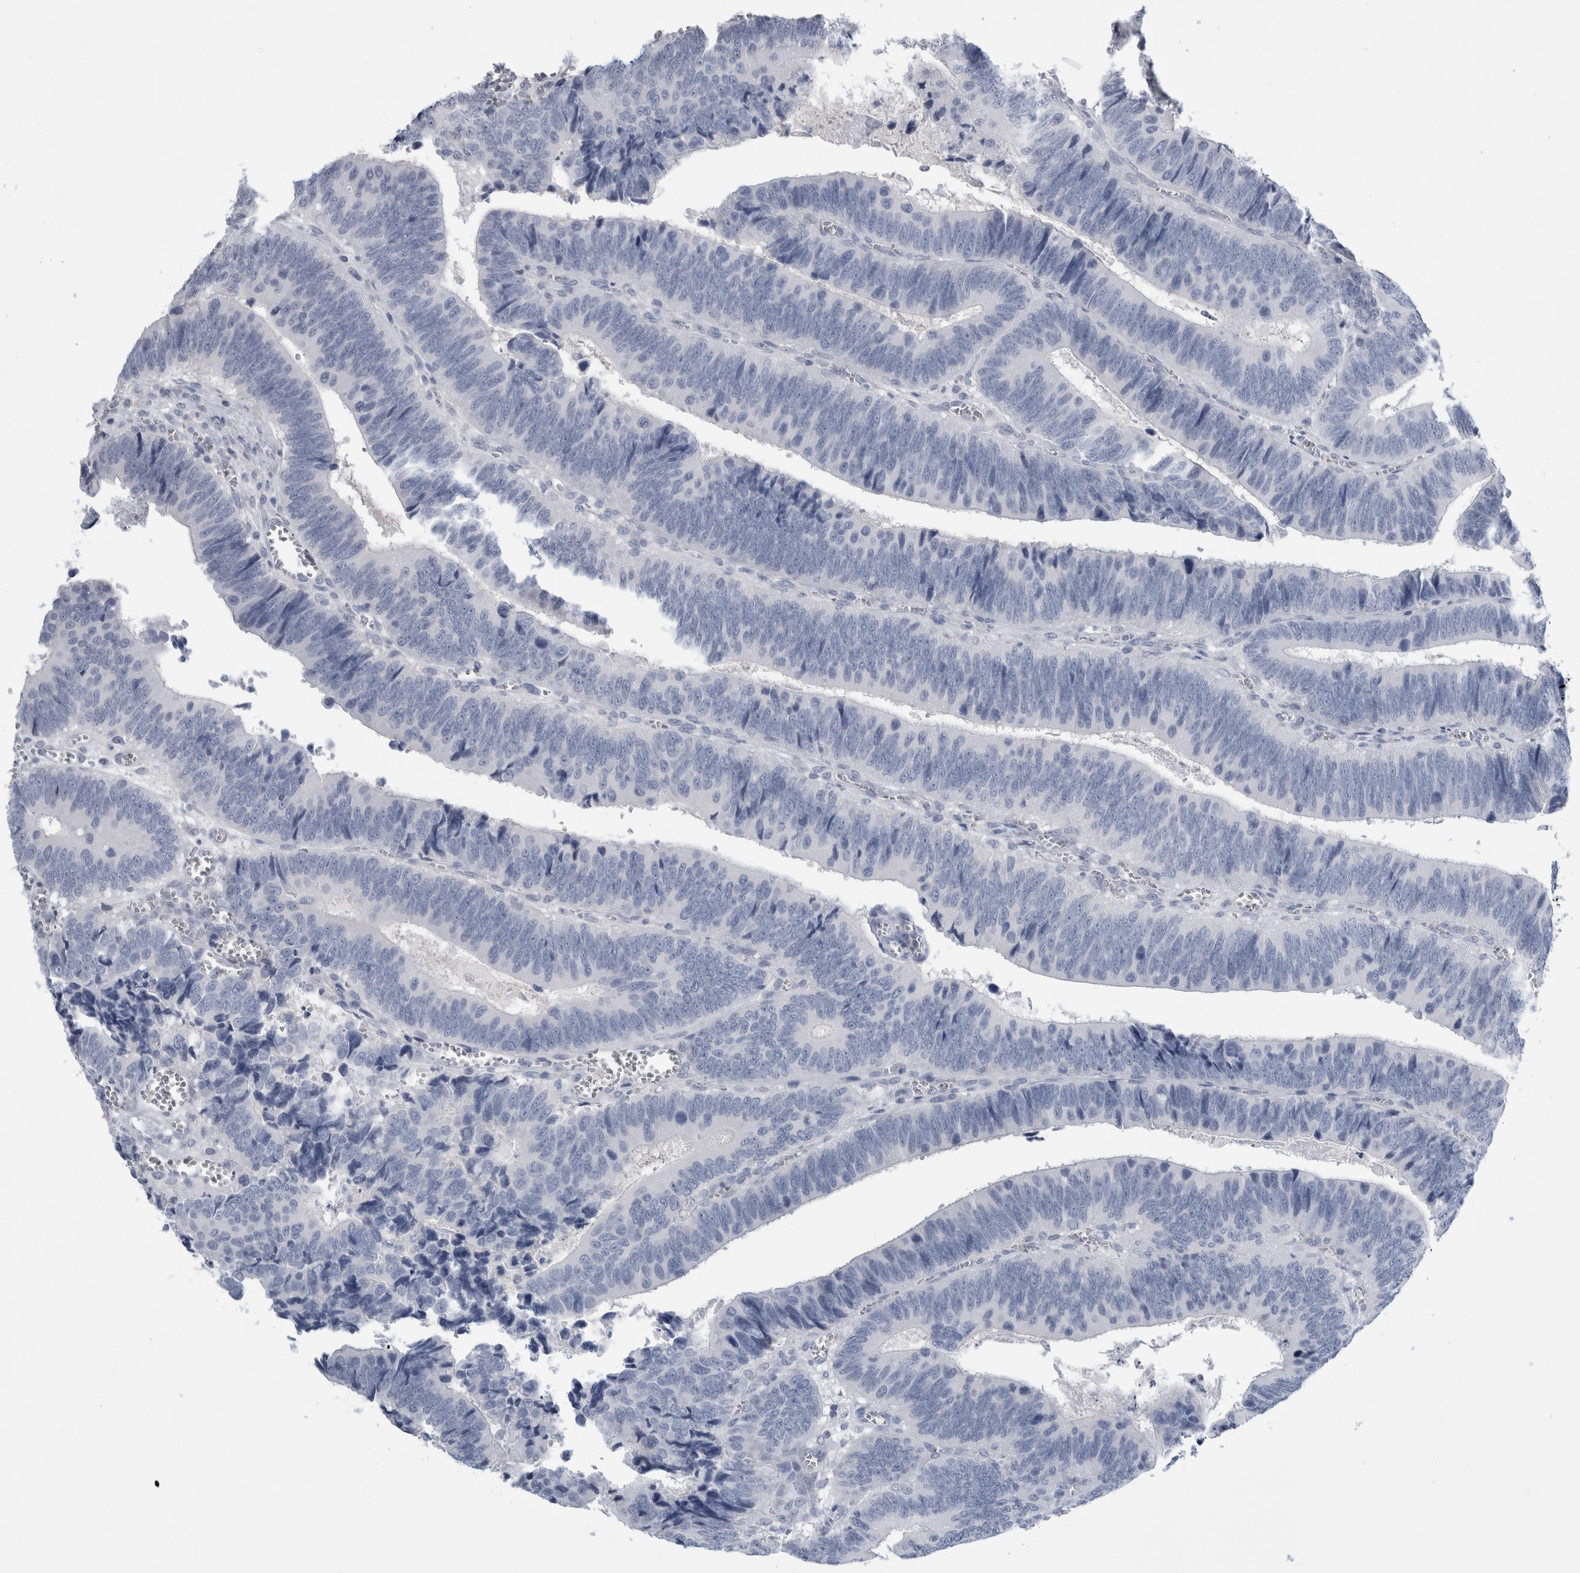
{"staining": {"intensity": "negative", "quantity": "none", "location": "none"}, "tissue": "colorectal cancer", "cell_type": "Tumor cells", "image_type": "cancer", "snomed": [{"axis": "morphology", "description": "Inflammation, NOS"}, {"axis": "morphology", "description": "Adenocarcinoma, NOS"}, {"axis": "topography", "description": "Colon"}], "caption": "High magnification brightfield microscopy of colorectal cancer stained with DAB (brown) and counterstained with hematoxylin (blue): tumor cells show no significant expression. (DAB (3,3'-diaminobenzidine) IHC, high magnification).", "gene": "ANKFY1", "patient": {"sex": "male", "age": 72}}